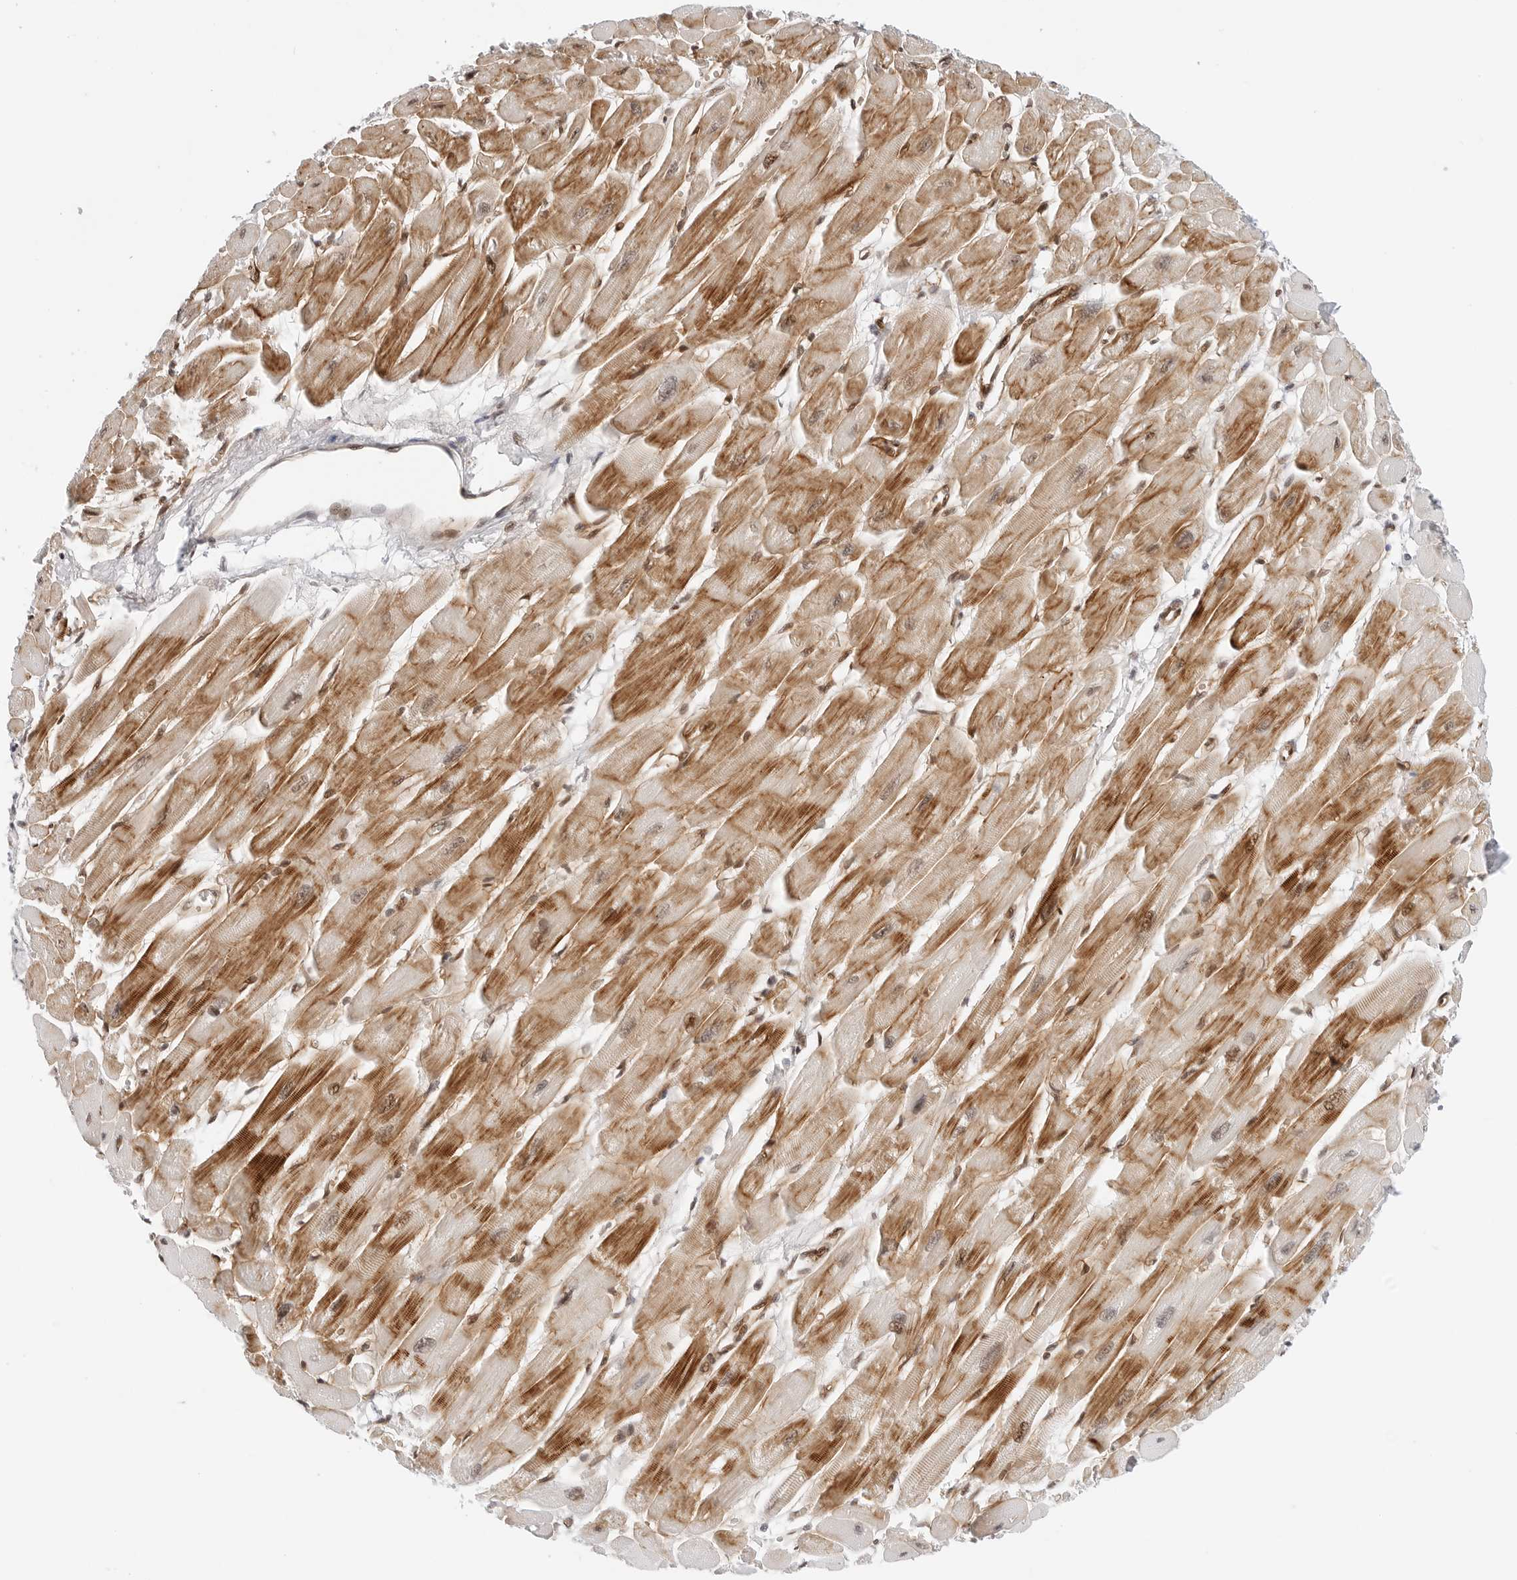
{"staining": {"intensity": "moderate", "quantity": ">75%", "location": "cytoplasmic/membranous"}, "tissue": "heart muscle", "cell_type": "Cardiomyocytes", "image_type": "normal", "snomed": [{"axis": "morphology", "description": "Normal tissue, NOS"}, {"axis": "topography", "description": "Heart"}], "caption": "Heart muscle stained with DAB immunohistochemistry reveals medium levels of moderate cytoplasmic/membranous expression in approximately >75% of cardiomyocytes. The staining was performed using DAB (3,3'-diaminobenzidine), with brown indicating positive protein expression. Nuclei are stained blue with hematoxylin.", "gene": "ZNF613", "patient": {"sex": "female", "age": 54}}